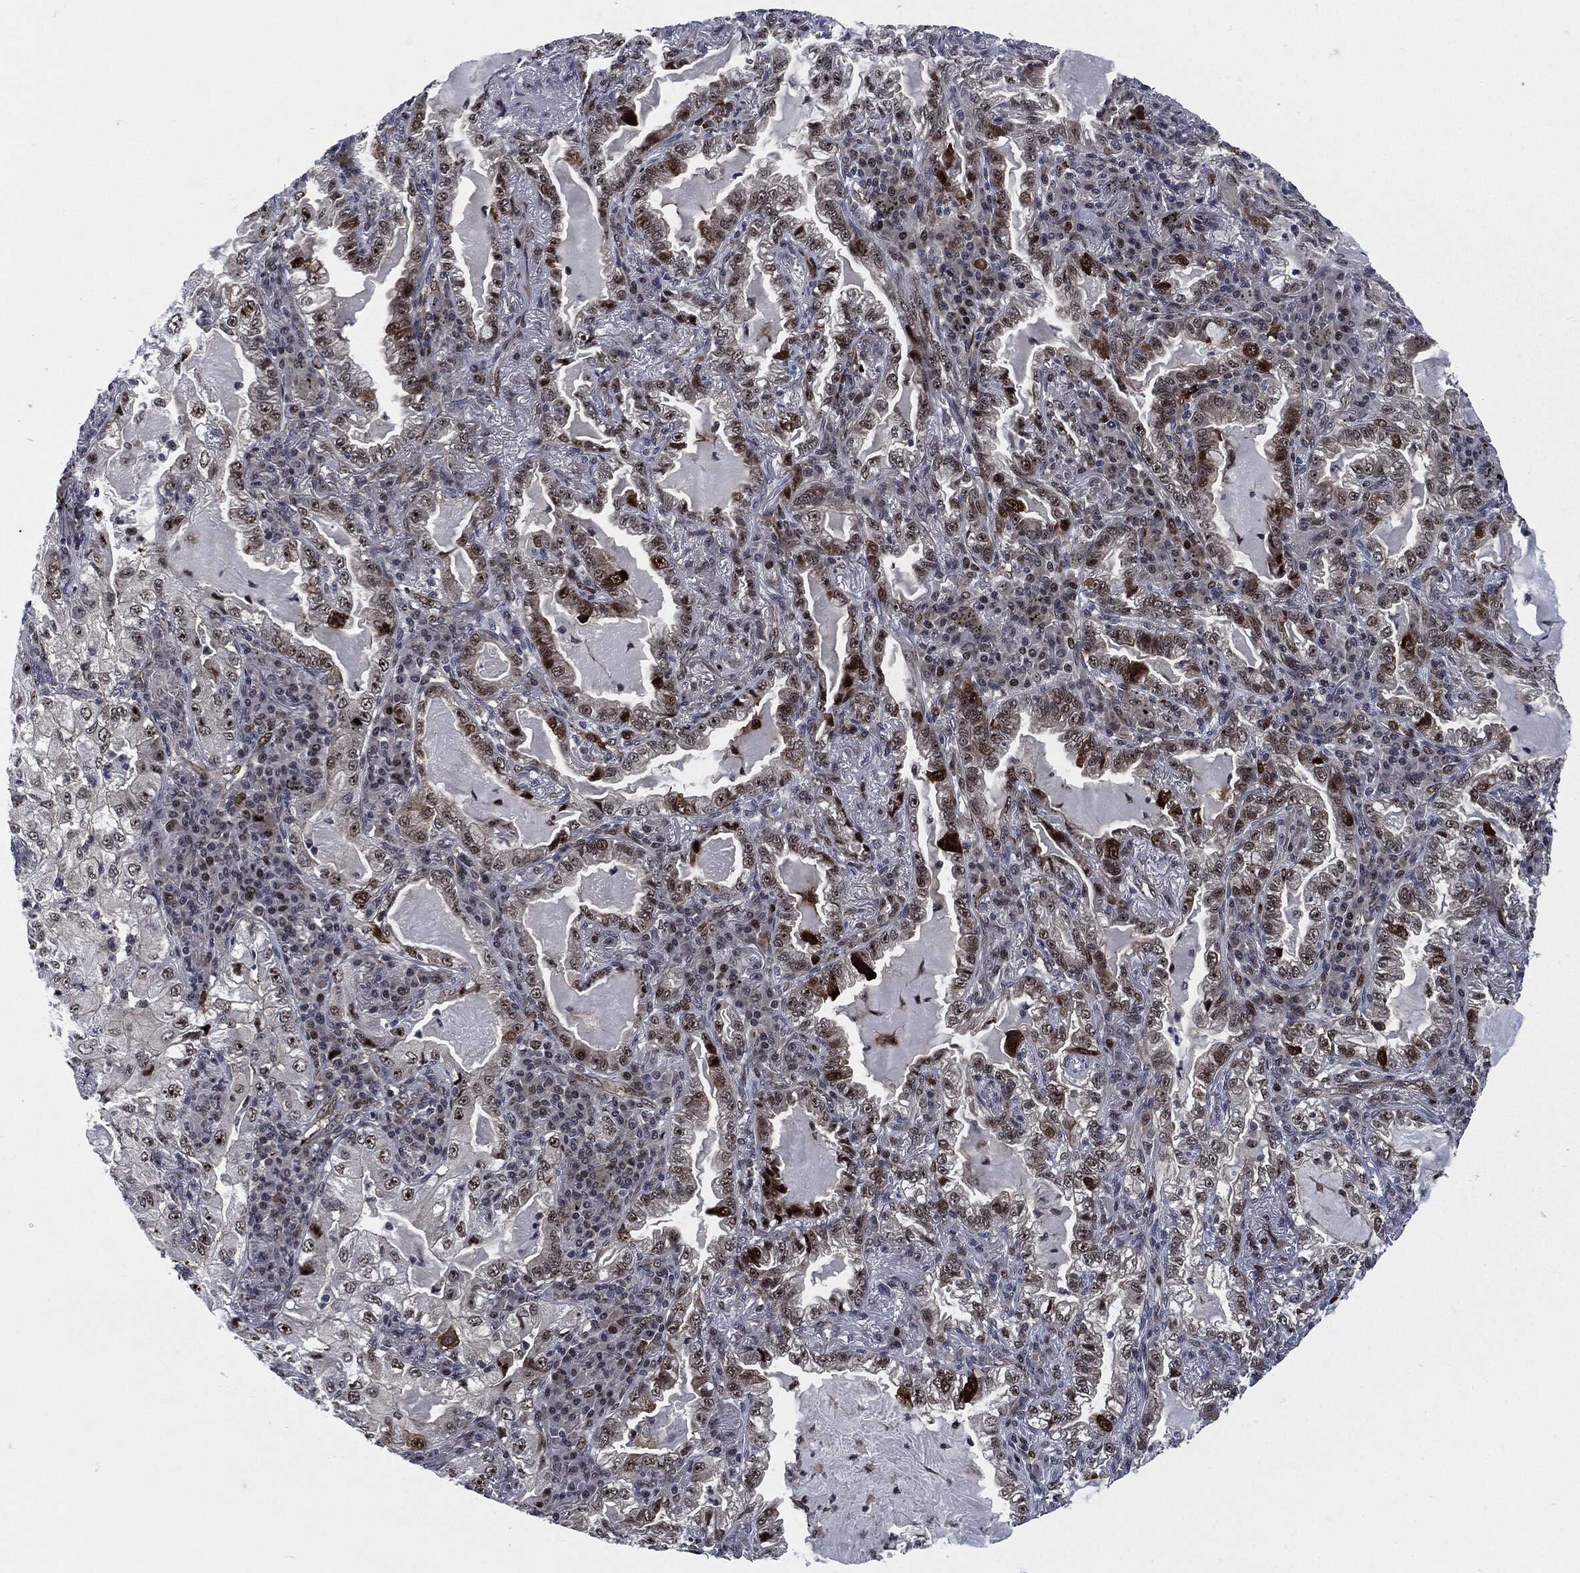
{"staining": {"intensity": "strong", "quantity": "<25%", "location": "cytoplasmic/membranous,nuclear"}, "tissue": "lung cancer", "cell_type": "Tumor cells", "image_type": "cancer", "snomed": [{"axis": "morphology", "description": "Adenocarcinoma, NOS"}, {"axis": "topography", "description": "Lung"}], "caption": "The immunohistochemical stain shows strong cytoplasmic/membranous and nuclear expression in tumor cells of lung adenocarcinoma tissue. Nuclei are stained in blue.", "gene": "AKT2", "patient": {"sex": "female", "age": 73}}